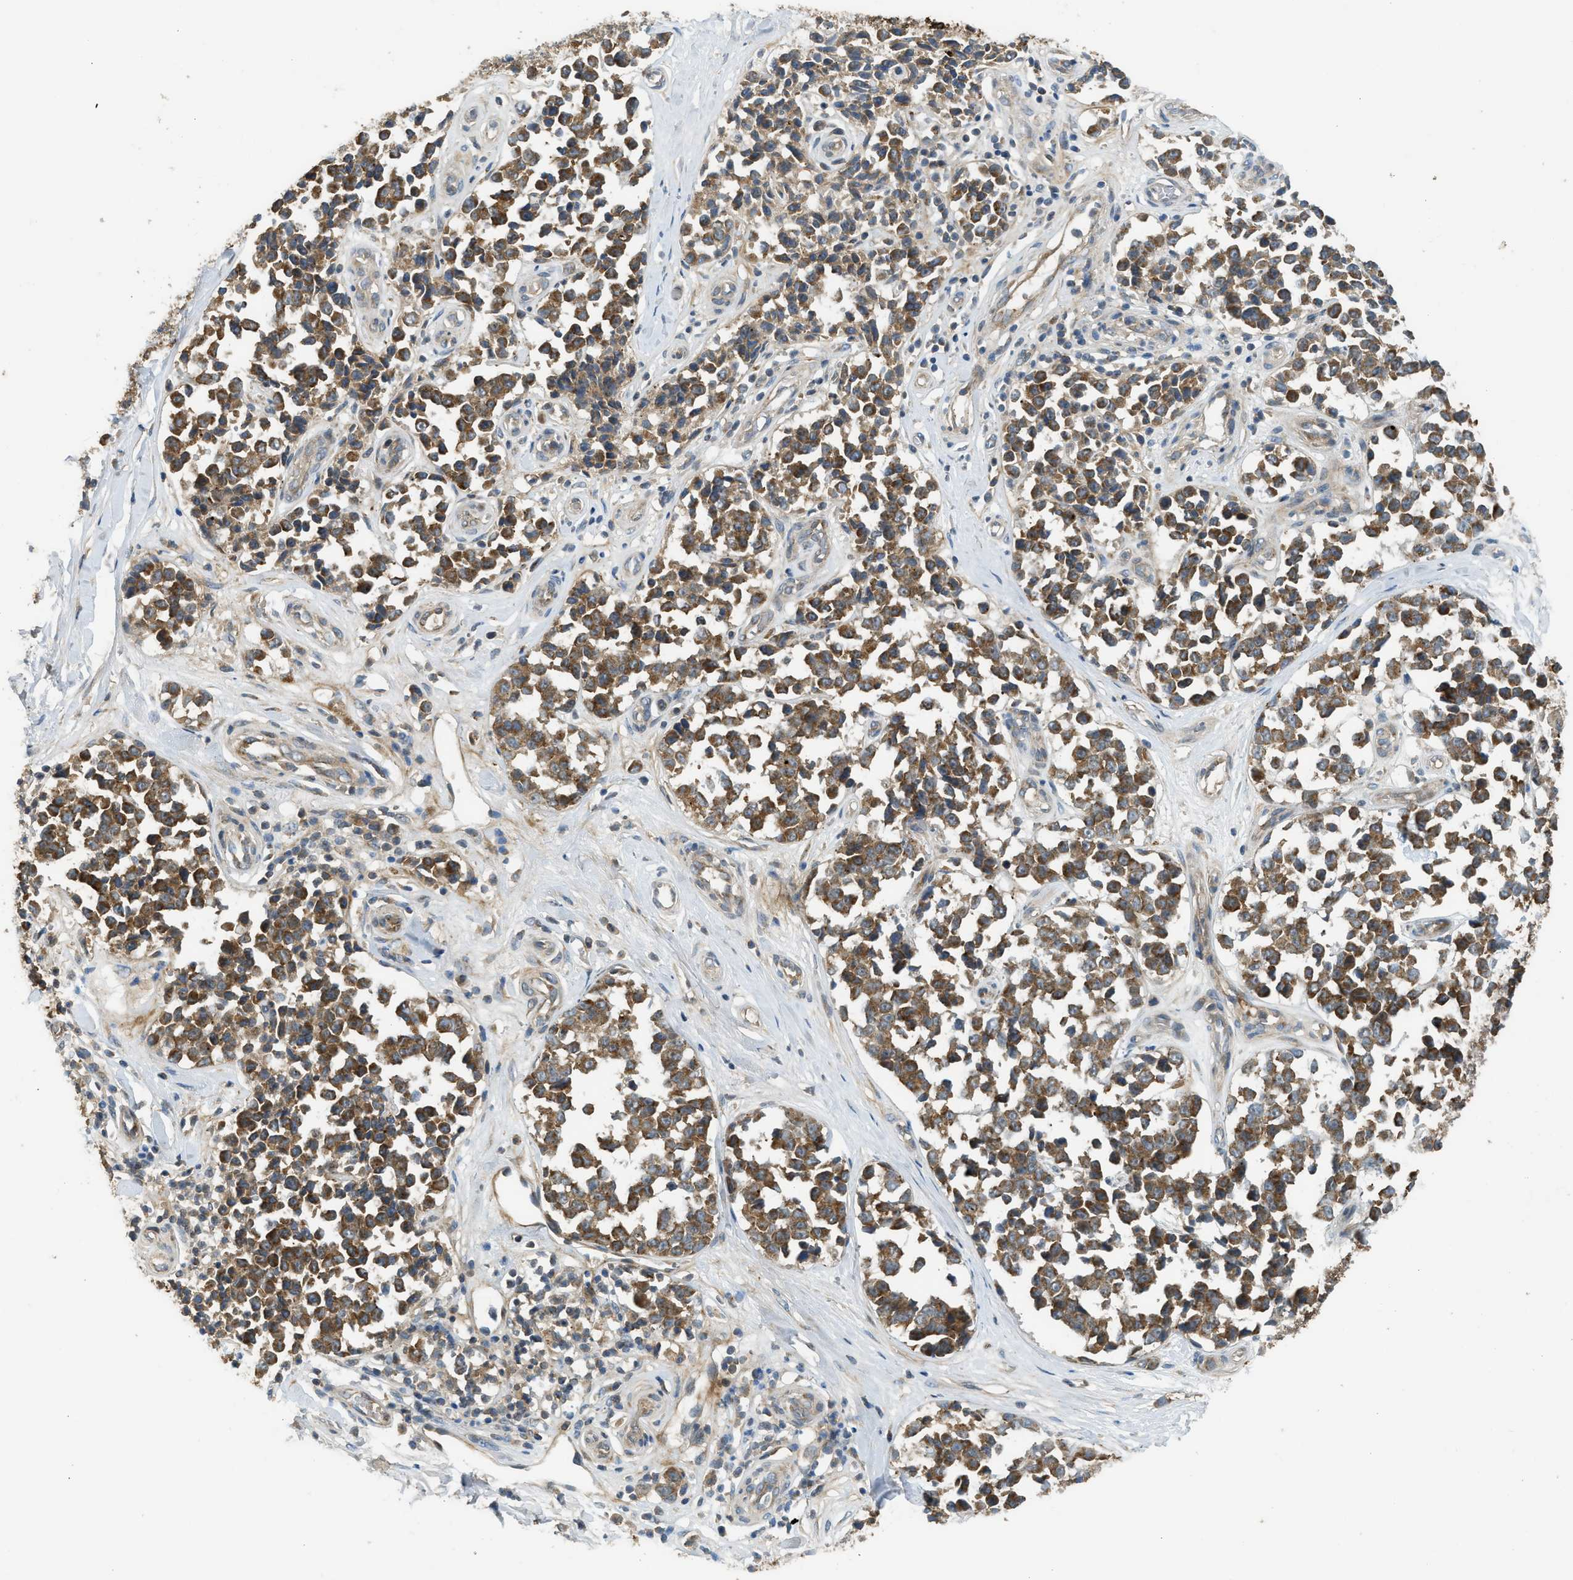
{"staining": {"intensity": "moderate", "quantity": ">75%", "location": "cytoplasmic/membranous"}, "tissue": "melanoma", "cell_type": "Tumor cells", "image_type": "cancer", "snomed": [{"axis": "morphology", "description": "Malignant melanoma, NOS"}, {"axis": "topography", "description": "Skin"}], "caption": "Brown immunohistochemical staining in human melanoma exhibits moderate cytoplasmic/membranous positivity in approximately >75% of tumor cells. Nuclei are stained in blue.", "gene": "STARD3", "patient": {"sex": "female", "age": 64}}